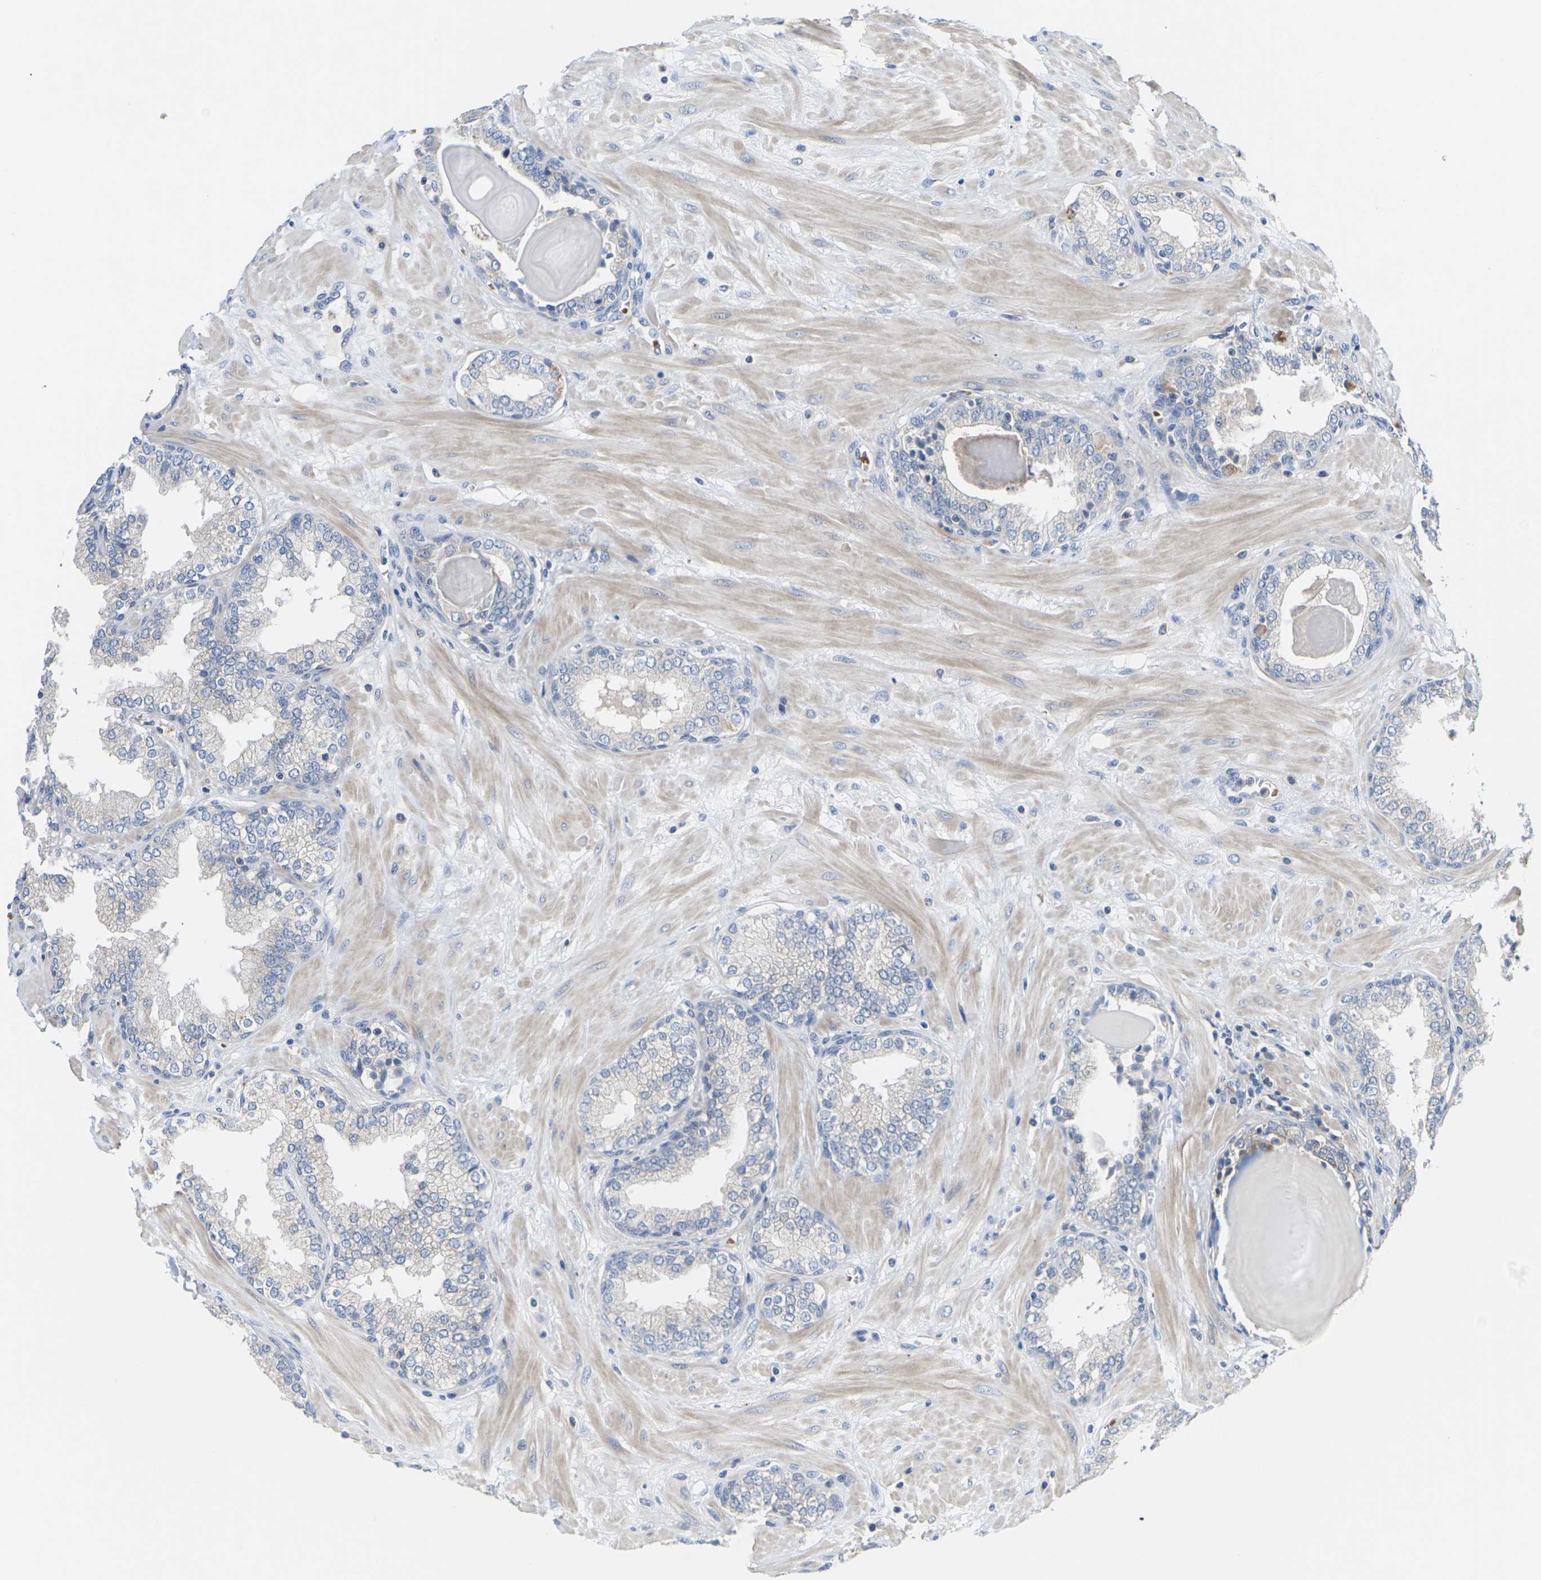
{"staining": {"intensity": "negative", "quantity": "none", "location": "none"}, "tissue": "prostate", "cell_type": "Glandular cells", "image_type": "normal", "snomed": [{"axis": "morphology", "description": "Normal tissue, NOS"}, {"axis": "topography", "description": "Prostate"}], "caption": "Immunohistochemistry (IHC) histopathology image of benign prostate: prostate stained with DAB reveals no significant protein expression in glandular cells.", "gene": "TMCO4", "patient": {"sex": "male", "age": 51}}